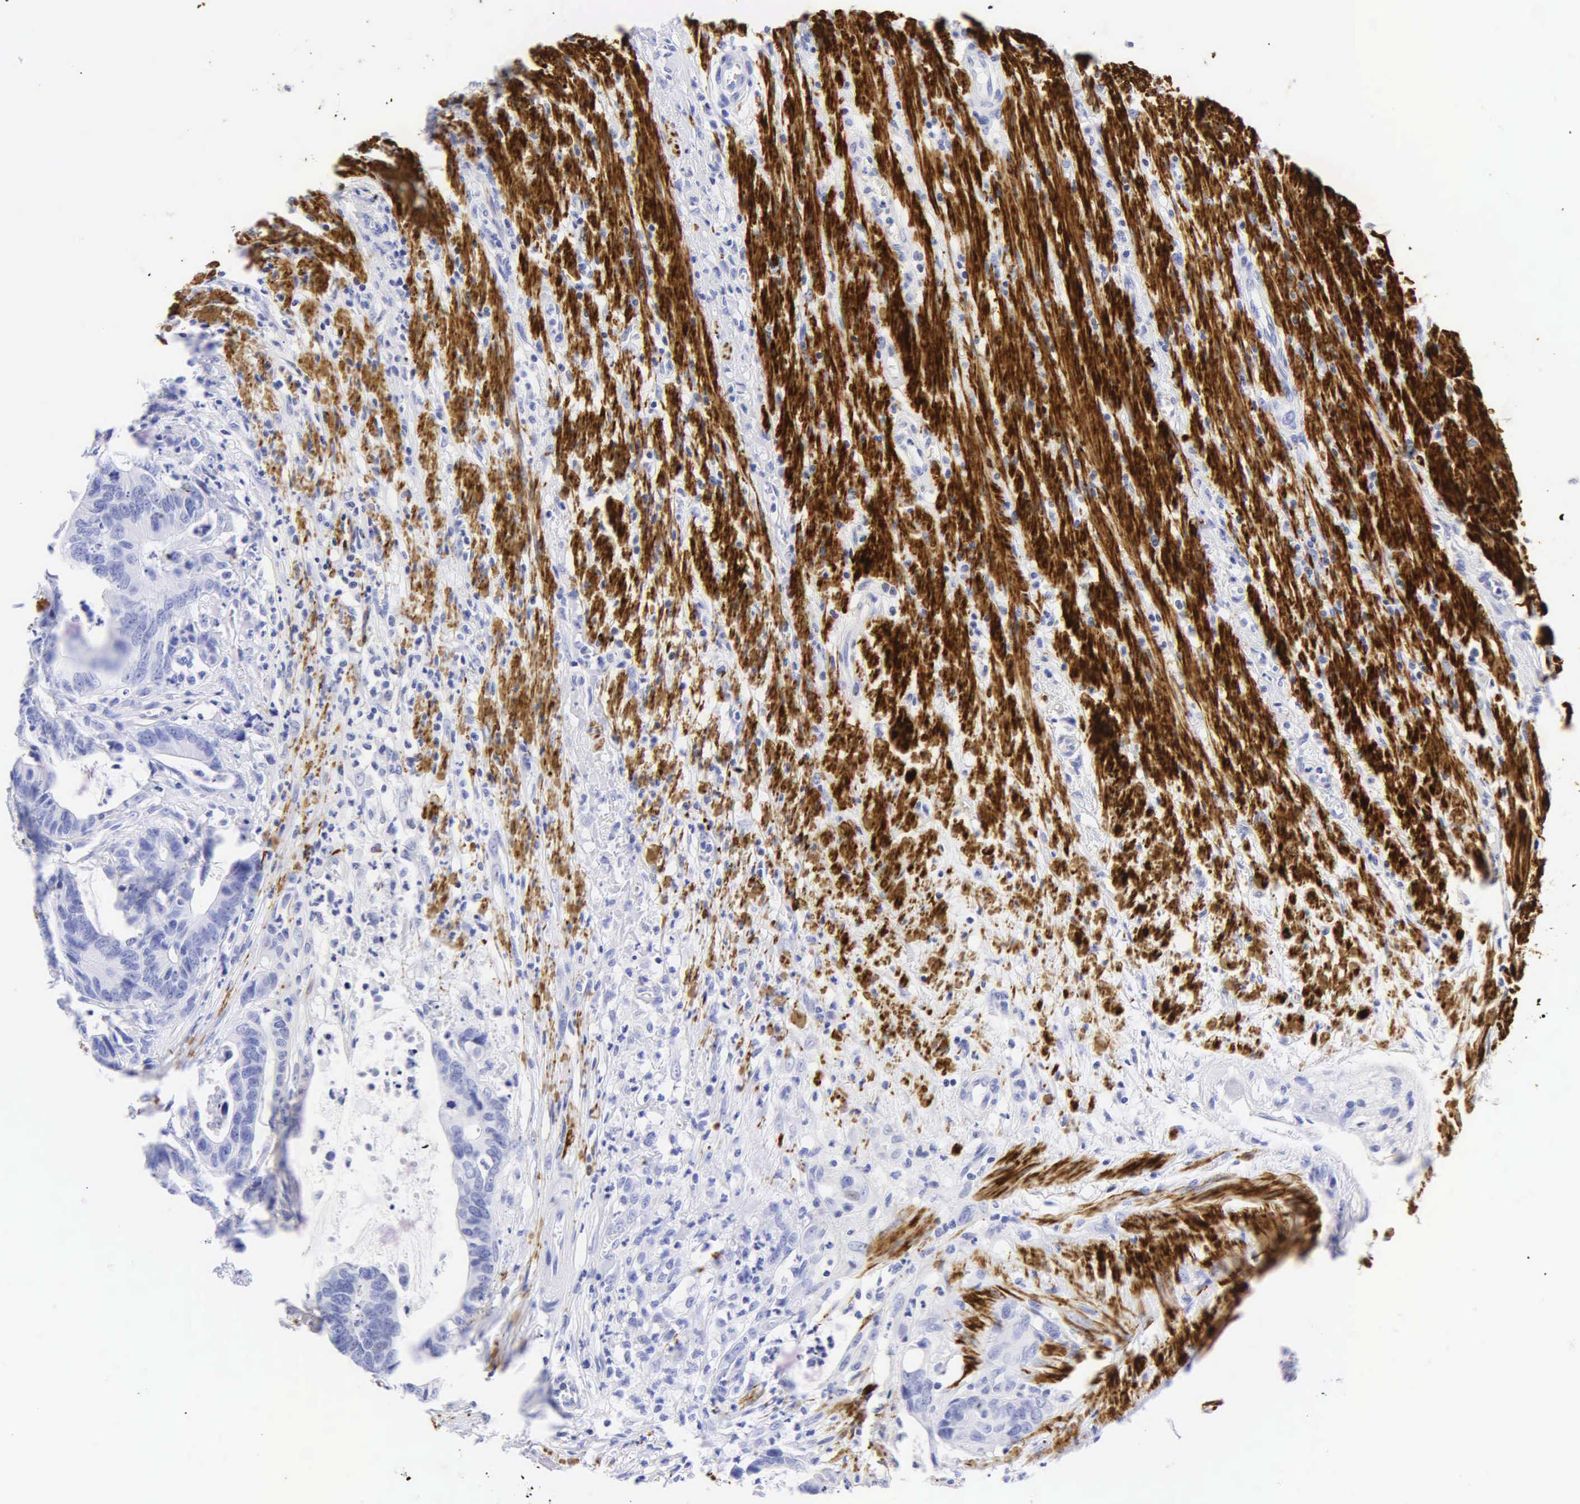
{"staining": {"intensity": "negative", "quantity": "none", "location": "none"}, "tissue": "colorectal cancer", "cell_type": "Tumor cells", "image_type": "cancer", "snomed": [{"axis": "morphology", "description": "Adenocarcinoma, NOS"}, {"axis": "topography", "description": "Colon"}], "caption": "IHC photomicrograph of neoplastic tissue: human adenocarcinoma (colorectal) stained with DAB shows no significant protein expression in tumor cells.", "gene": "DES", "patient": {"sex": "female", "age": 76}}